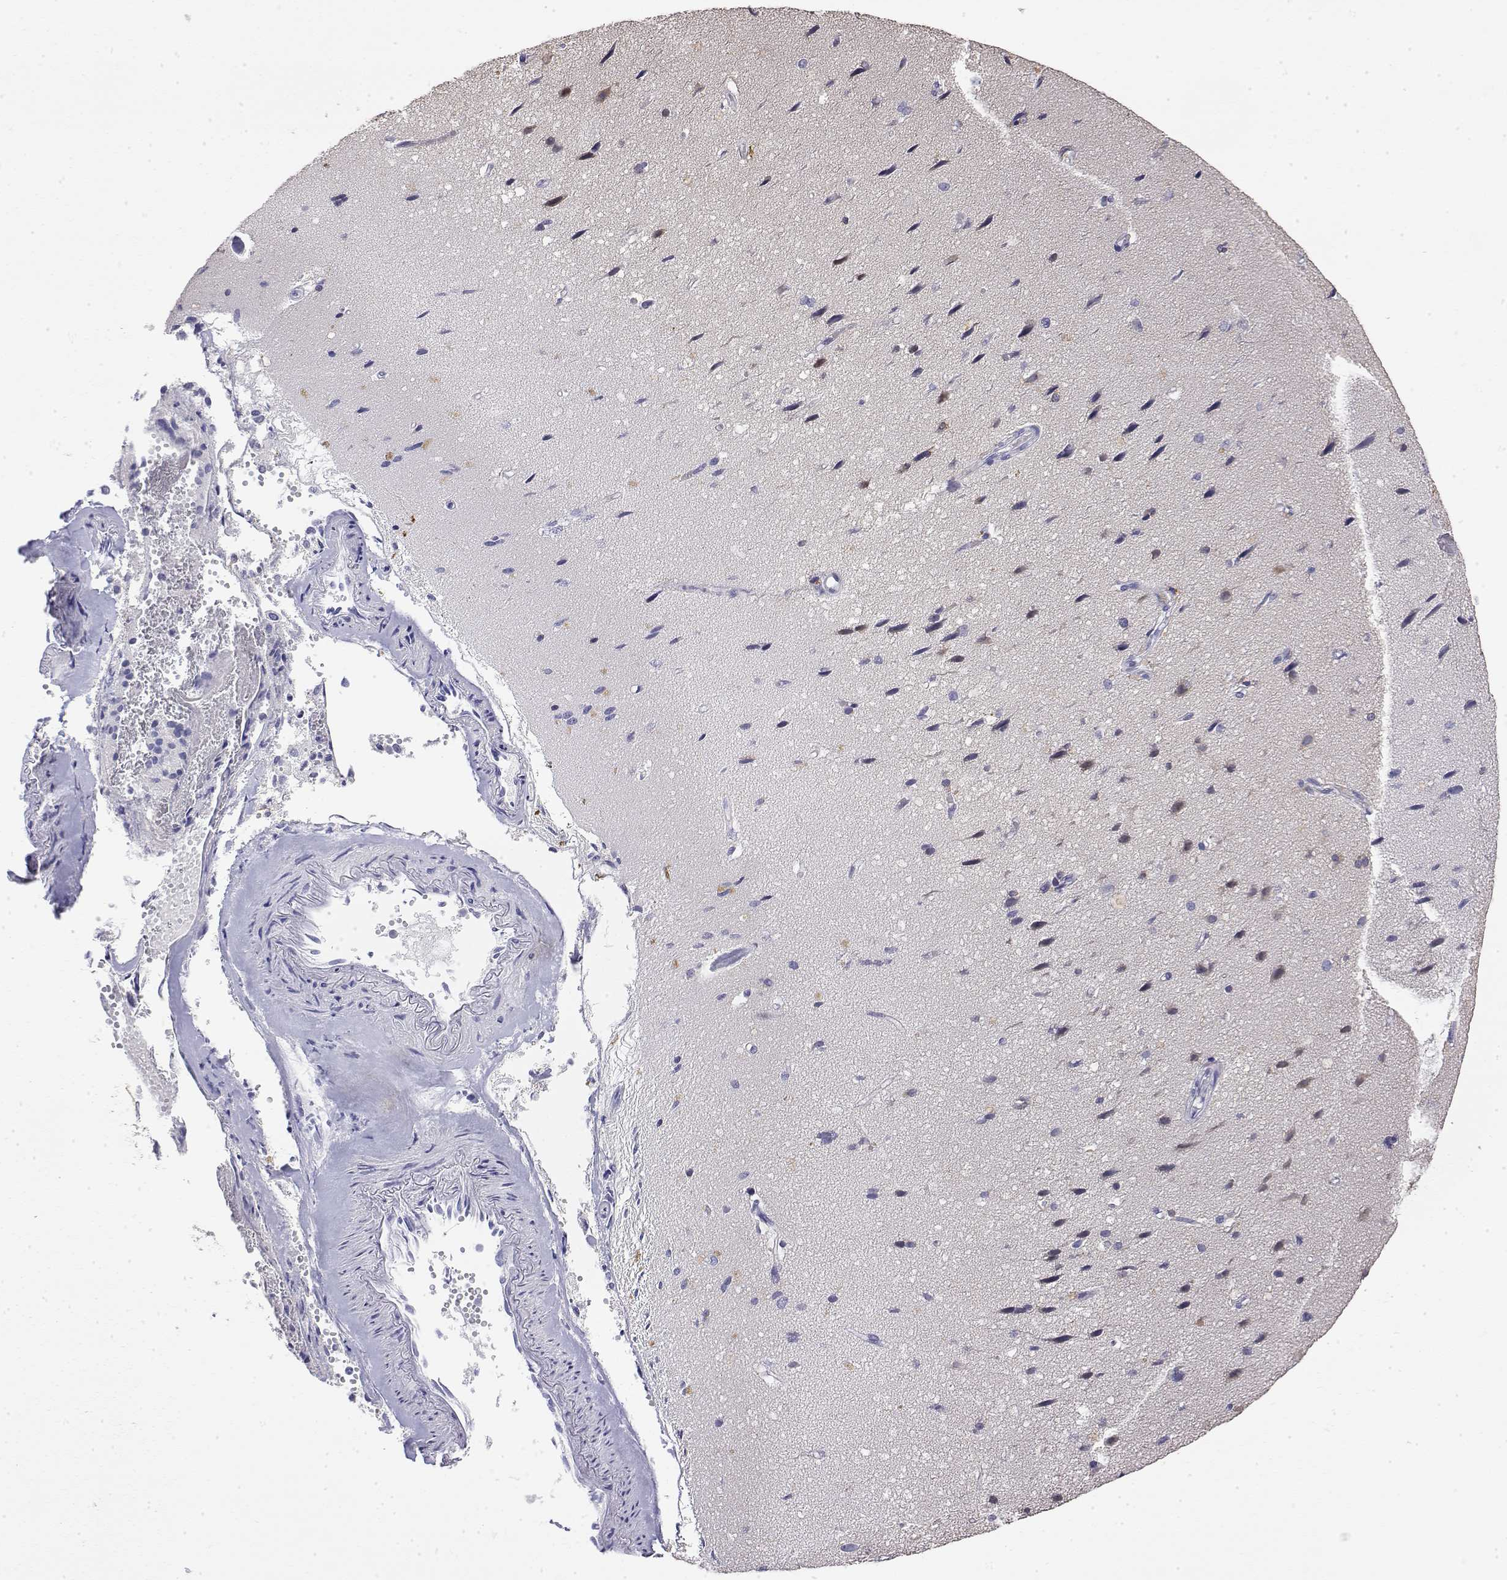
{"staining": {"intensity": "negative", "quantity": "none", "location": "none"}, "tissue": "cerebral cortex", "cell_type": "Endothelial cells", "image_type": "normal", "snomed": [{"axis": "morphology", "description": "Normal tissue, NOS"}, {"axis": "morphology", "description": "Glioma, malignant, High grade"}, {"axis": "topography", "description": "Cerebral cortex"}], "caption": "Protein analysis of benign cerebral cortex shows no significant positivity in endothelial cells. (Brightfield microscopy of DAB (3,3'-diaminobenzidine) IHC at high magnification).", "gene": "LY6D", "patient": {"sex": "male", "age": 71}}